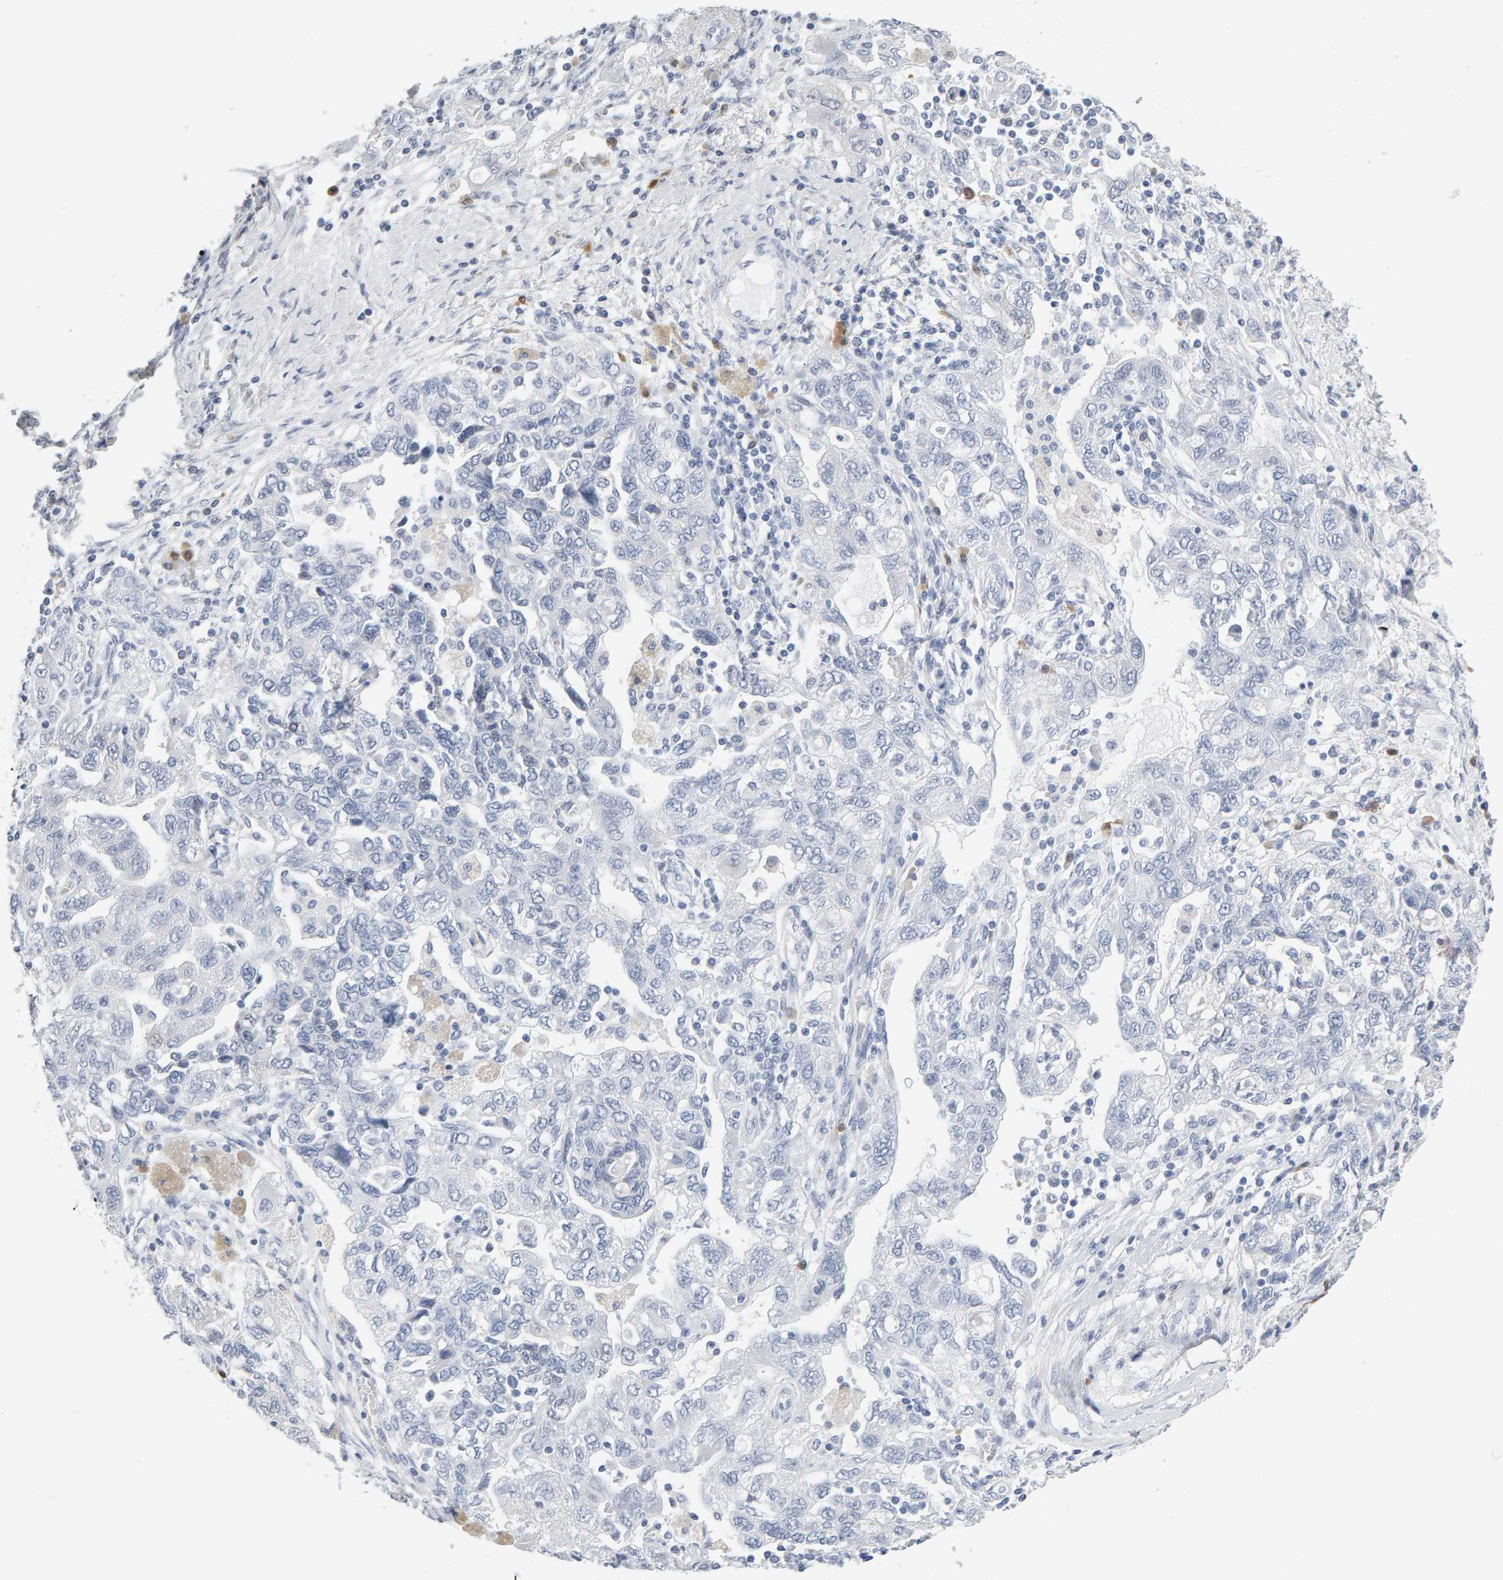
{"staining": {"intensity": "negative", "quantity": "none", "location": "none"}, "tissue": "ovarian cancer", "cell_type": "Tumor cells", "image_type": "cancer", "snomed": [{"axis": "morphology", "description": "Carcinoma, NOS"}, {"axis": "morphology", "description": "Cystadenocarcinoma, serous, NOS"}, {"axis": "topography", "description": "Ovary"}], "caption": "Immunohistochemistry (IHC) of ovarian carcinoma demonstrates no expression in tumor cells.", "gene": "CTH", "patient": {"sex": "female", "age": 69}}